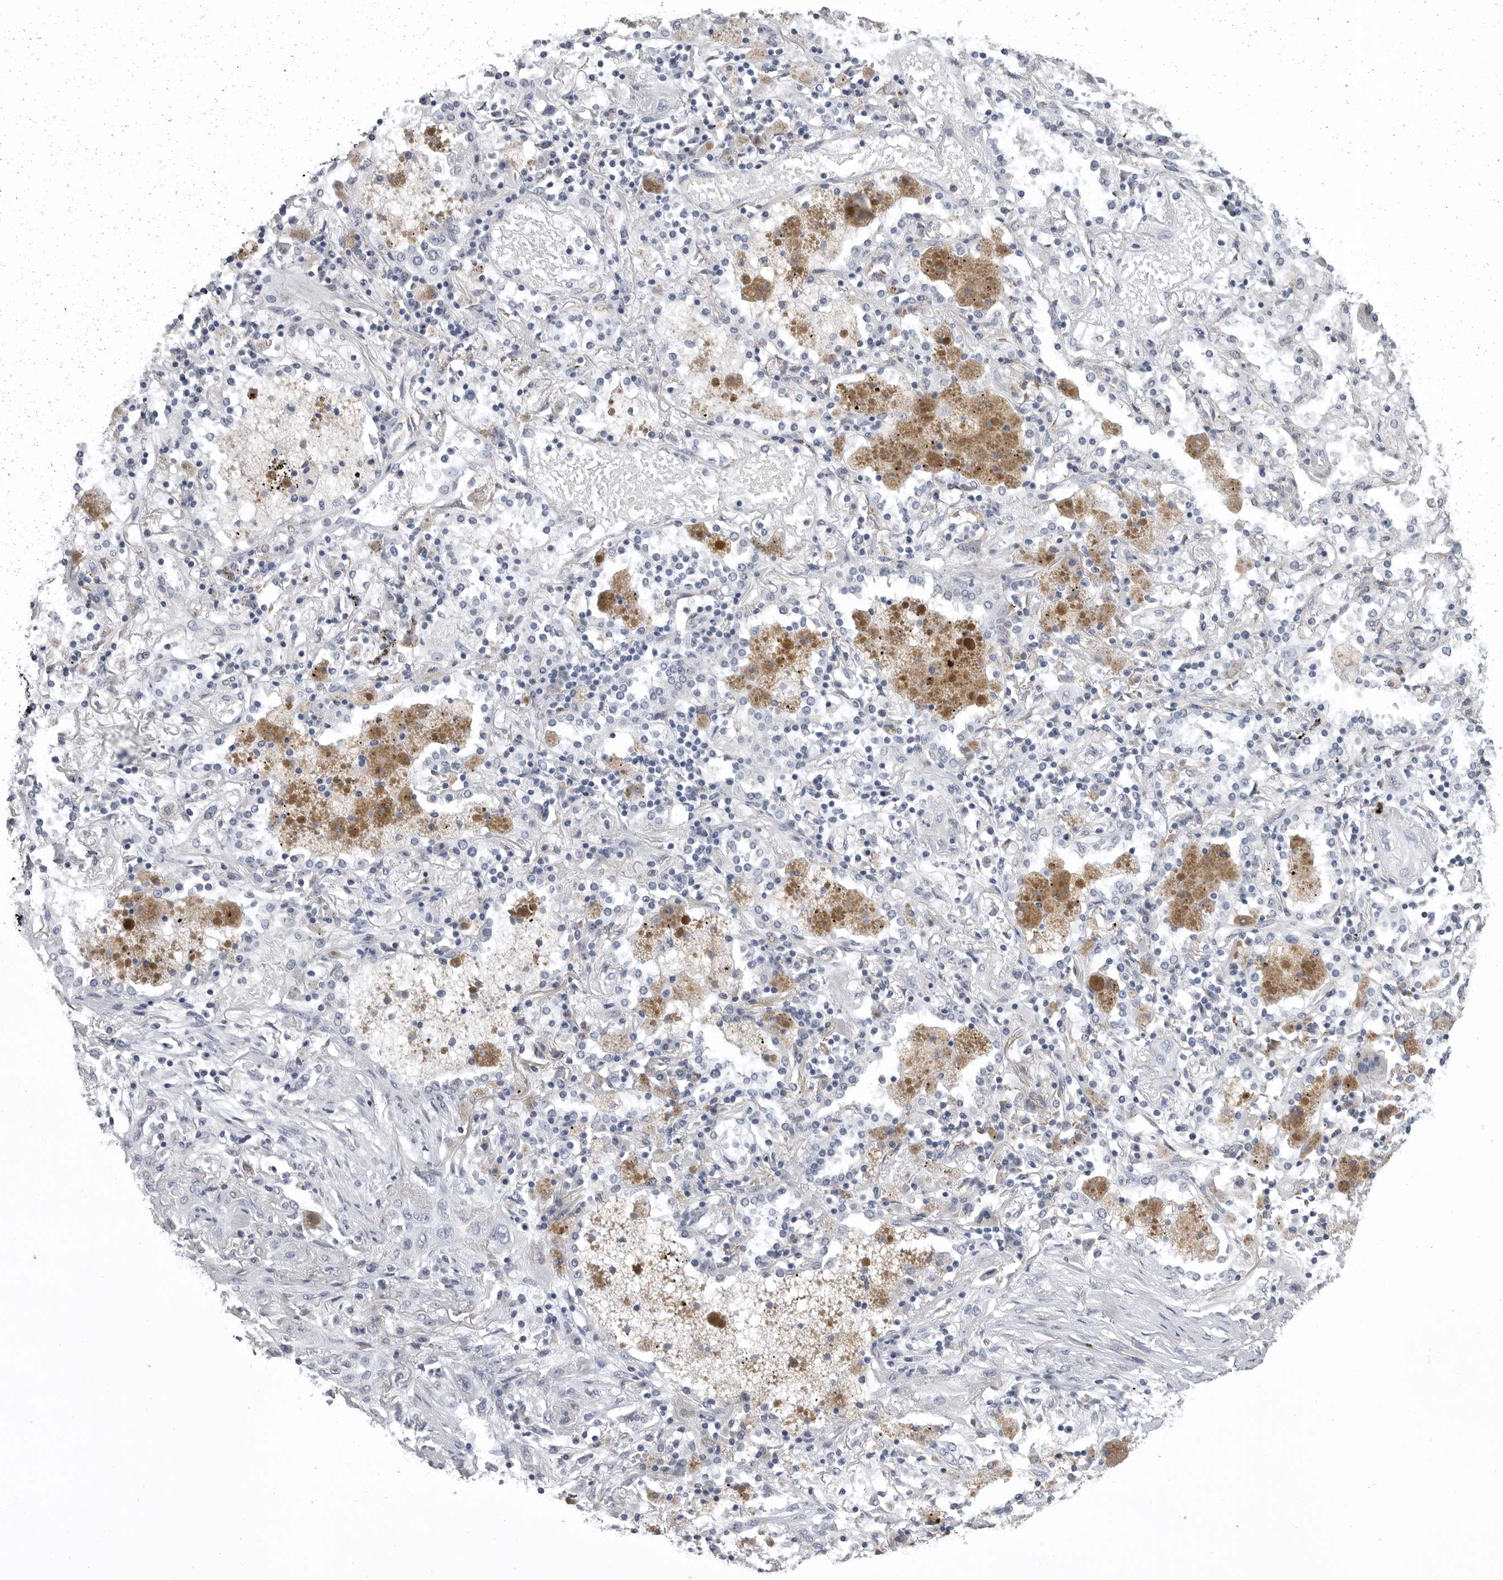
{"staining": {"intensity": "negative", "quantity": "none", "location": "none"}, "tissue": "lung cancer", "cell_type": "Tumor cells", "image_type": "cancer", "snomed": [{"axis": "morphology", "description": "Squamous cell carcinoma, NOS"}, {"axis": "topography", "description": "Lung"}], "caption": "DAB (3,3'-diaminobenzidine) immunohistochemical staining of human squamous cell carcinoma (lung) demonstrates no significant staining in tumor cells. (DAB (3,3'-diaminobenzidine) immunohistochemistry (IHC) visualized using brightfield microscopy, high magnification).", "gene": "SERPING1", "patient": {"sex": "female", "age": 47}}